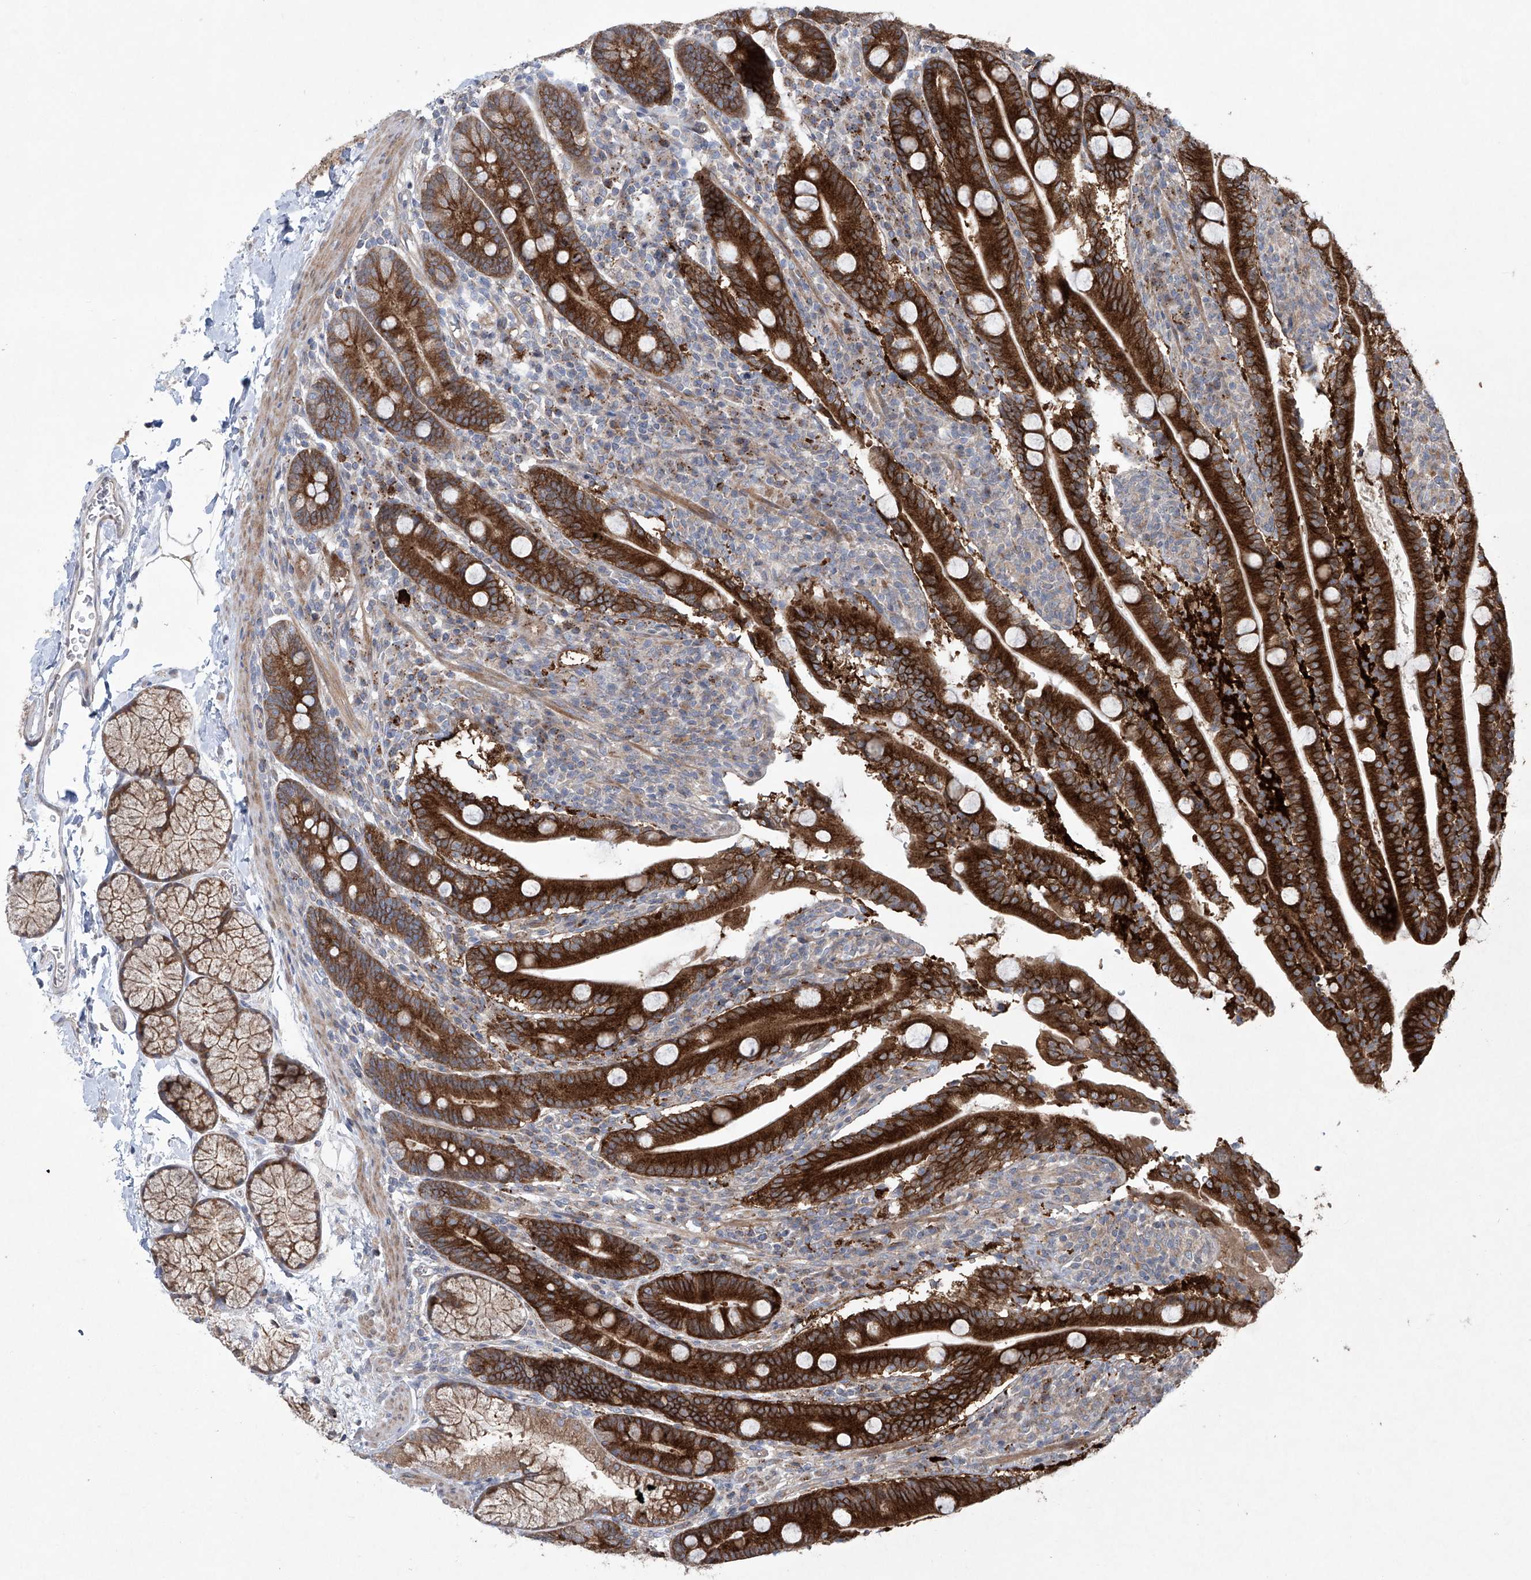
{"staining": {"intensity": "strong", "quantity": ">75%", "location": "cytoplasmic/membranous"}, "tissue": "duodenum", "cell_type": "Glandular cells", "image_type": "normal", "snomed": [{"axis": "morphology", "description": "Normal tissue, NOS"}, {"axis": "topography", "description": "Duodenum"}], "caption": "This is an image of immunohistochemistry (IHC) staining of benign duodenum, which shows strong expression in the cytoplasmic/membranous of glandular cells.", "gene": "KLC4", "patient": {"sex": "male", "age": 35}}